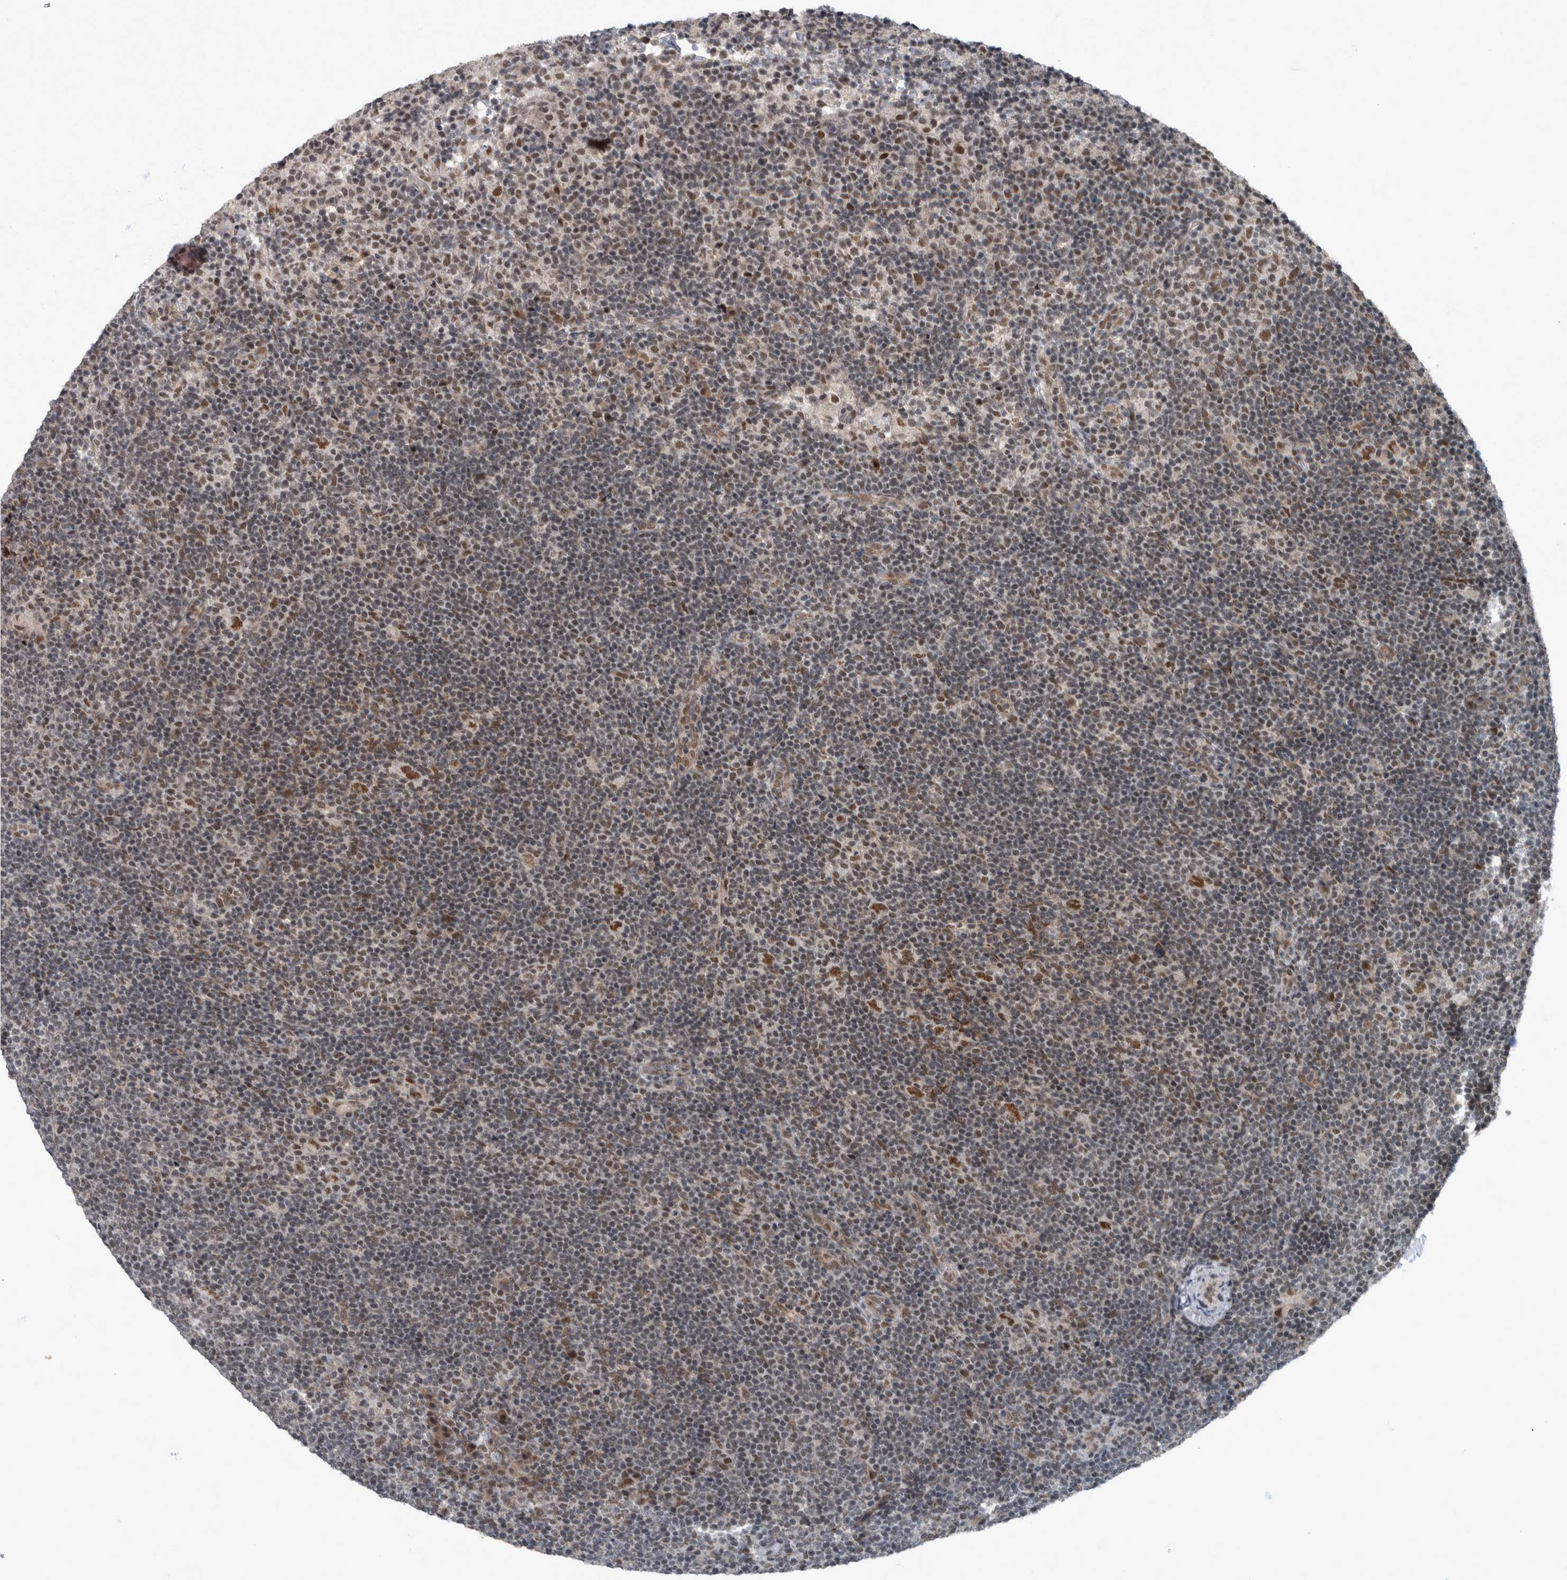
{"staining": {"intensity": "moderate", "quantity": ">75%", "location": "nuclear"}, "tissue": "lymphoma", "cell_type": "Tumor cells", "image_type": "cancer", "snomed": [{"axis": "morphology", "description": "Hodgkin's disease, NOS"}, {"axis": "topography", "description": "Lymph node"}], "caption": "Protein expression analysis of human lymphoma reveals moderate nuclear positivity in about >75% of tumor cells.", "gene": "WDR33", "patient": {"sex": "female", "age": 57}}